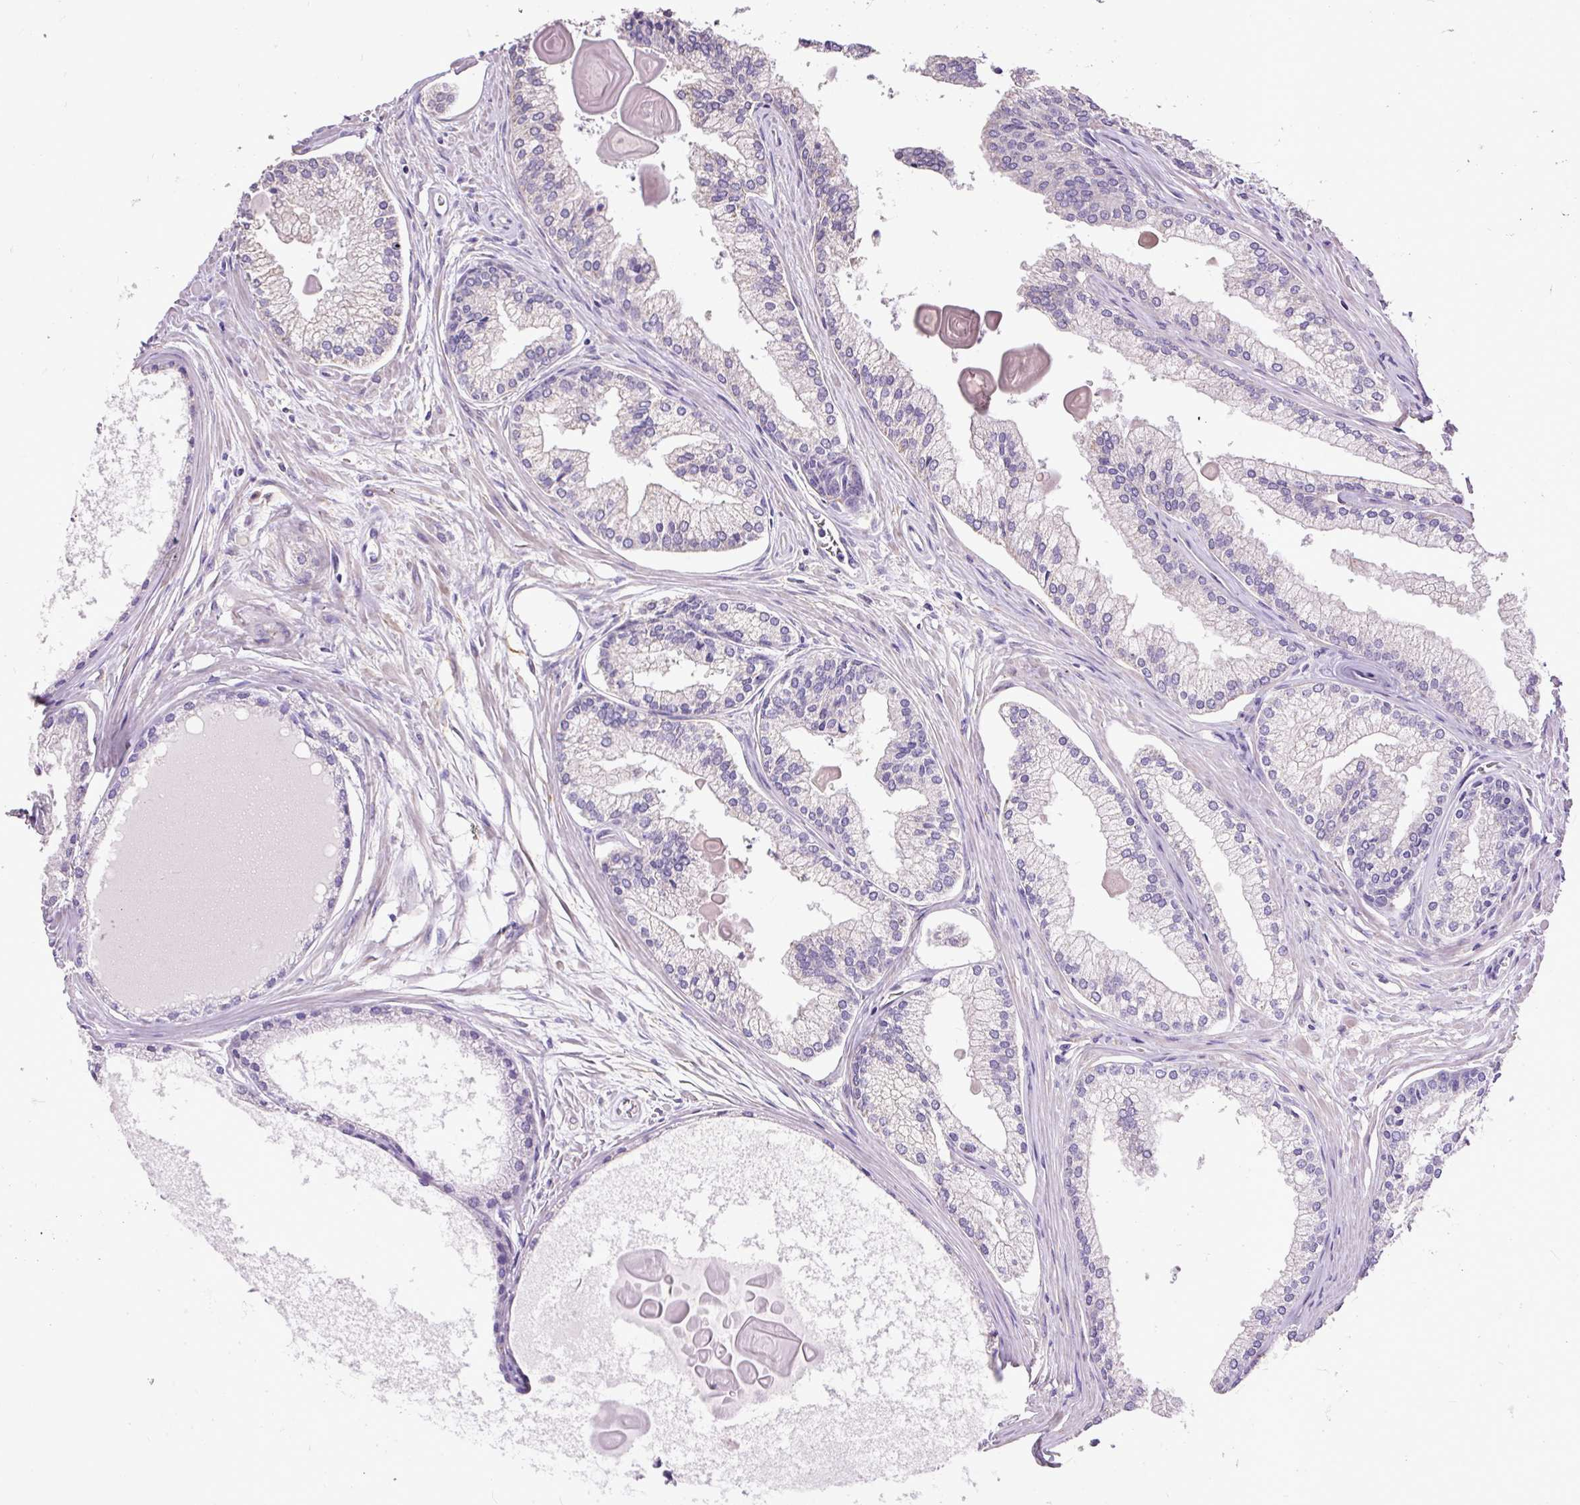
{"staining": {"intensity": "negative", "quantity": "none", "location": "none"}, "tissue": "prostate cancer", "cell_type": "Tumor cells", "image_type": "cancer", "snomed": [{"axis": "morphology", "description": "Adenocarcinoma, High grade"}, {"axis": "topography", "description": "Prostate"}], "caption": "Photomicrograph shows no protein expression in tumor cells of prostate cancer tissue.", "gene": "GBX1", "patient": {"sex": "male", "age": 68}}